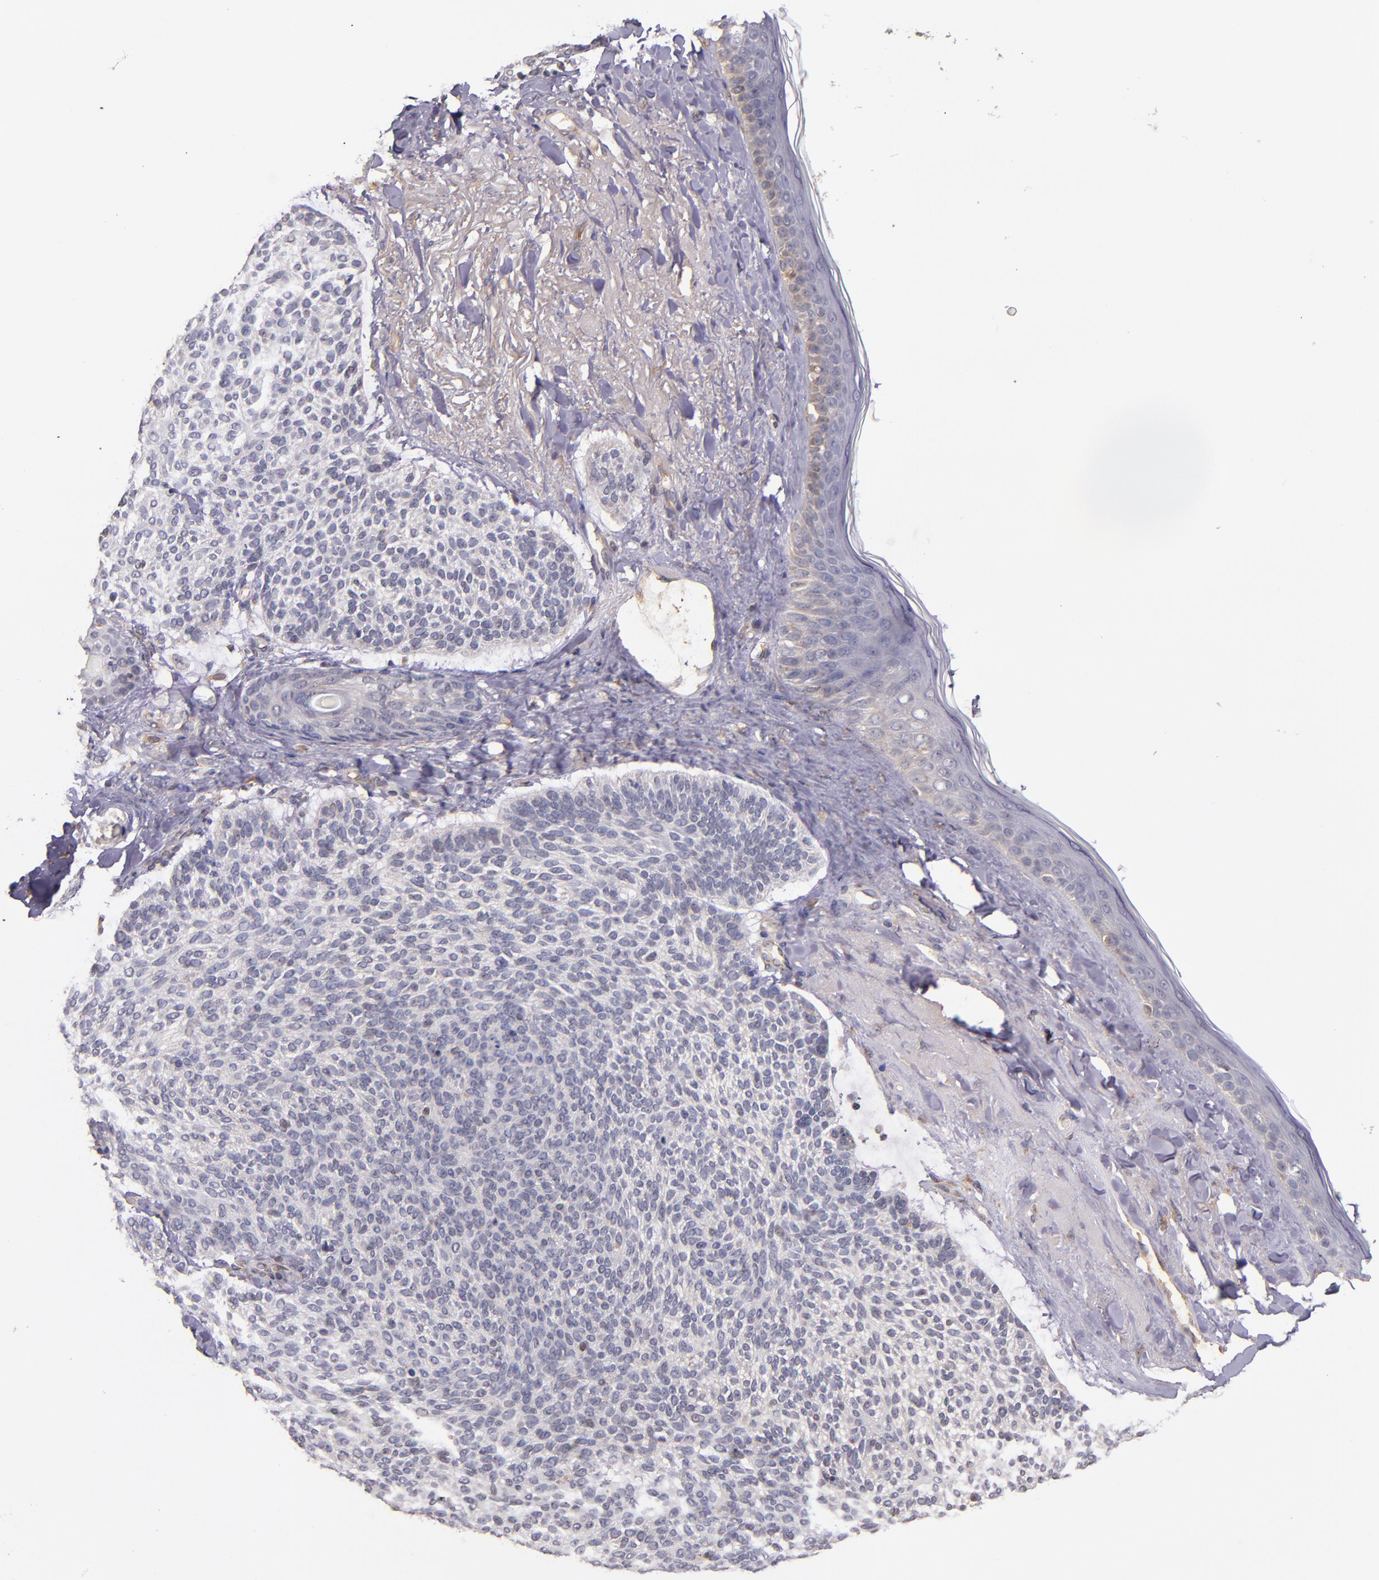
{"staining": {"intensity": "weak", "quantity": ">75%", "location": "cytoplasmic/membranous"}, "tissue": "skin cancer", "cell_type": "Tumor cells", "image_type": "cancer", "snomed": [{"axis": "morphology", "description": "Normal tissue, NOS"}, {"axis": "morphology", "description": "Basal cell carcinoma"}, {"axis": "topography", "description": "Skin"}], "caption": "Skin basal cell carcinoma tissue displays weak cytoplasmic/membranous staining in approximately >75% of tumor cells, visualized by immunohistochemistry.", "gene": "PRAF2", "patient": {"sex": "female", "age": 70}}